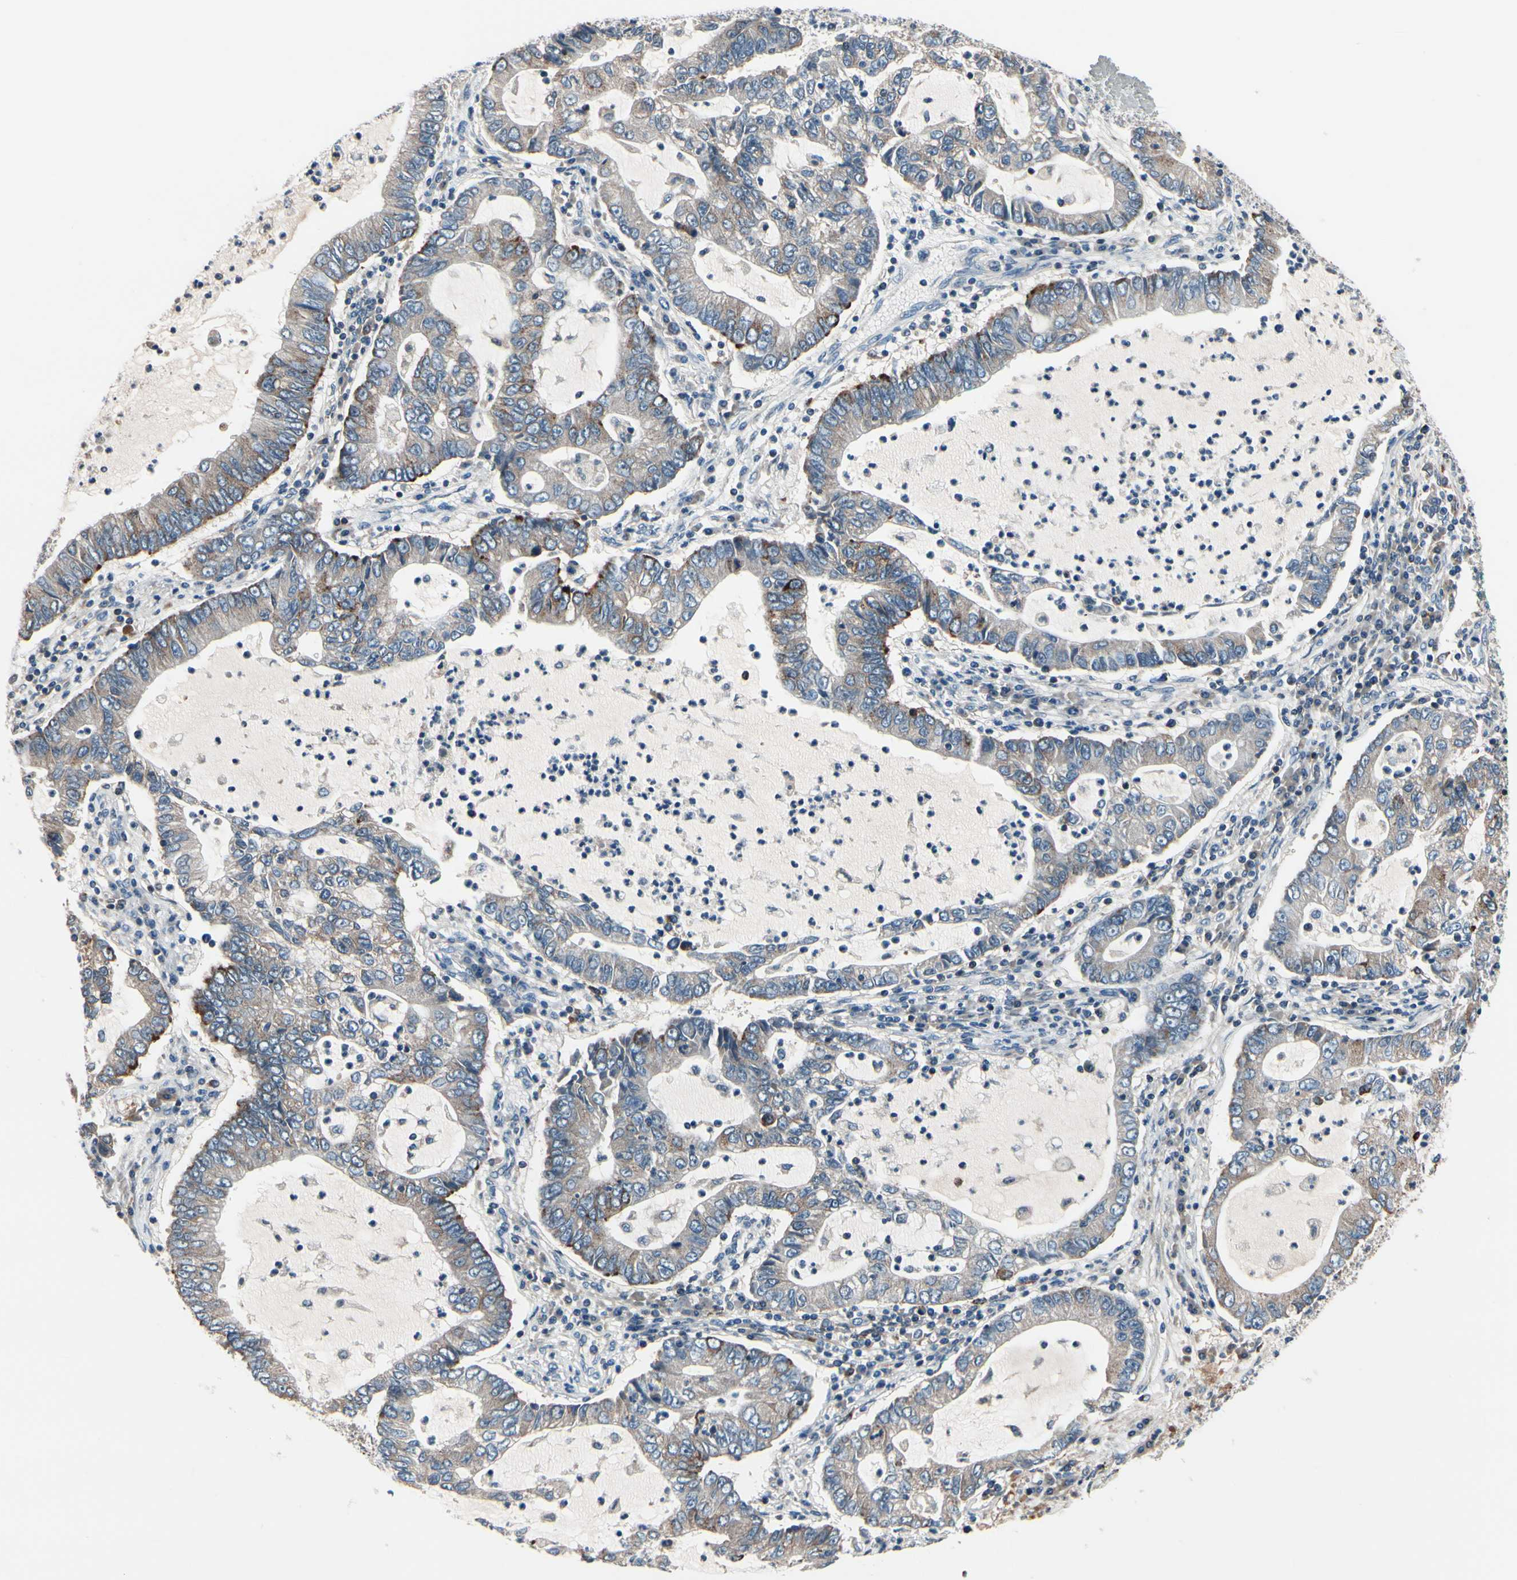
{"staining": {"intensity": "moderate", "quantity": "<25%", "location": "cytoplasmic/membranous"}, "tissue": "lung cancer", "cell_type": "Tumor cells", "image_type": "cancer", "snomed": [{"axis": "morphology", "description": "Adenocarcinoma, NOS"}, {"axis": "topography", "description": "Lung"}], "caption": "Approximately <25% of tumor cells in human adenocarcinoma (lung) exhibit moderate cytoplasmic/membranous protein staining as visualized by brown immunohistochemical staining.", "gene": "TMEM176A", "patient": {"sex": "female", "age": 51}}